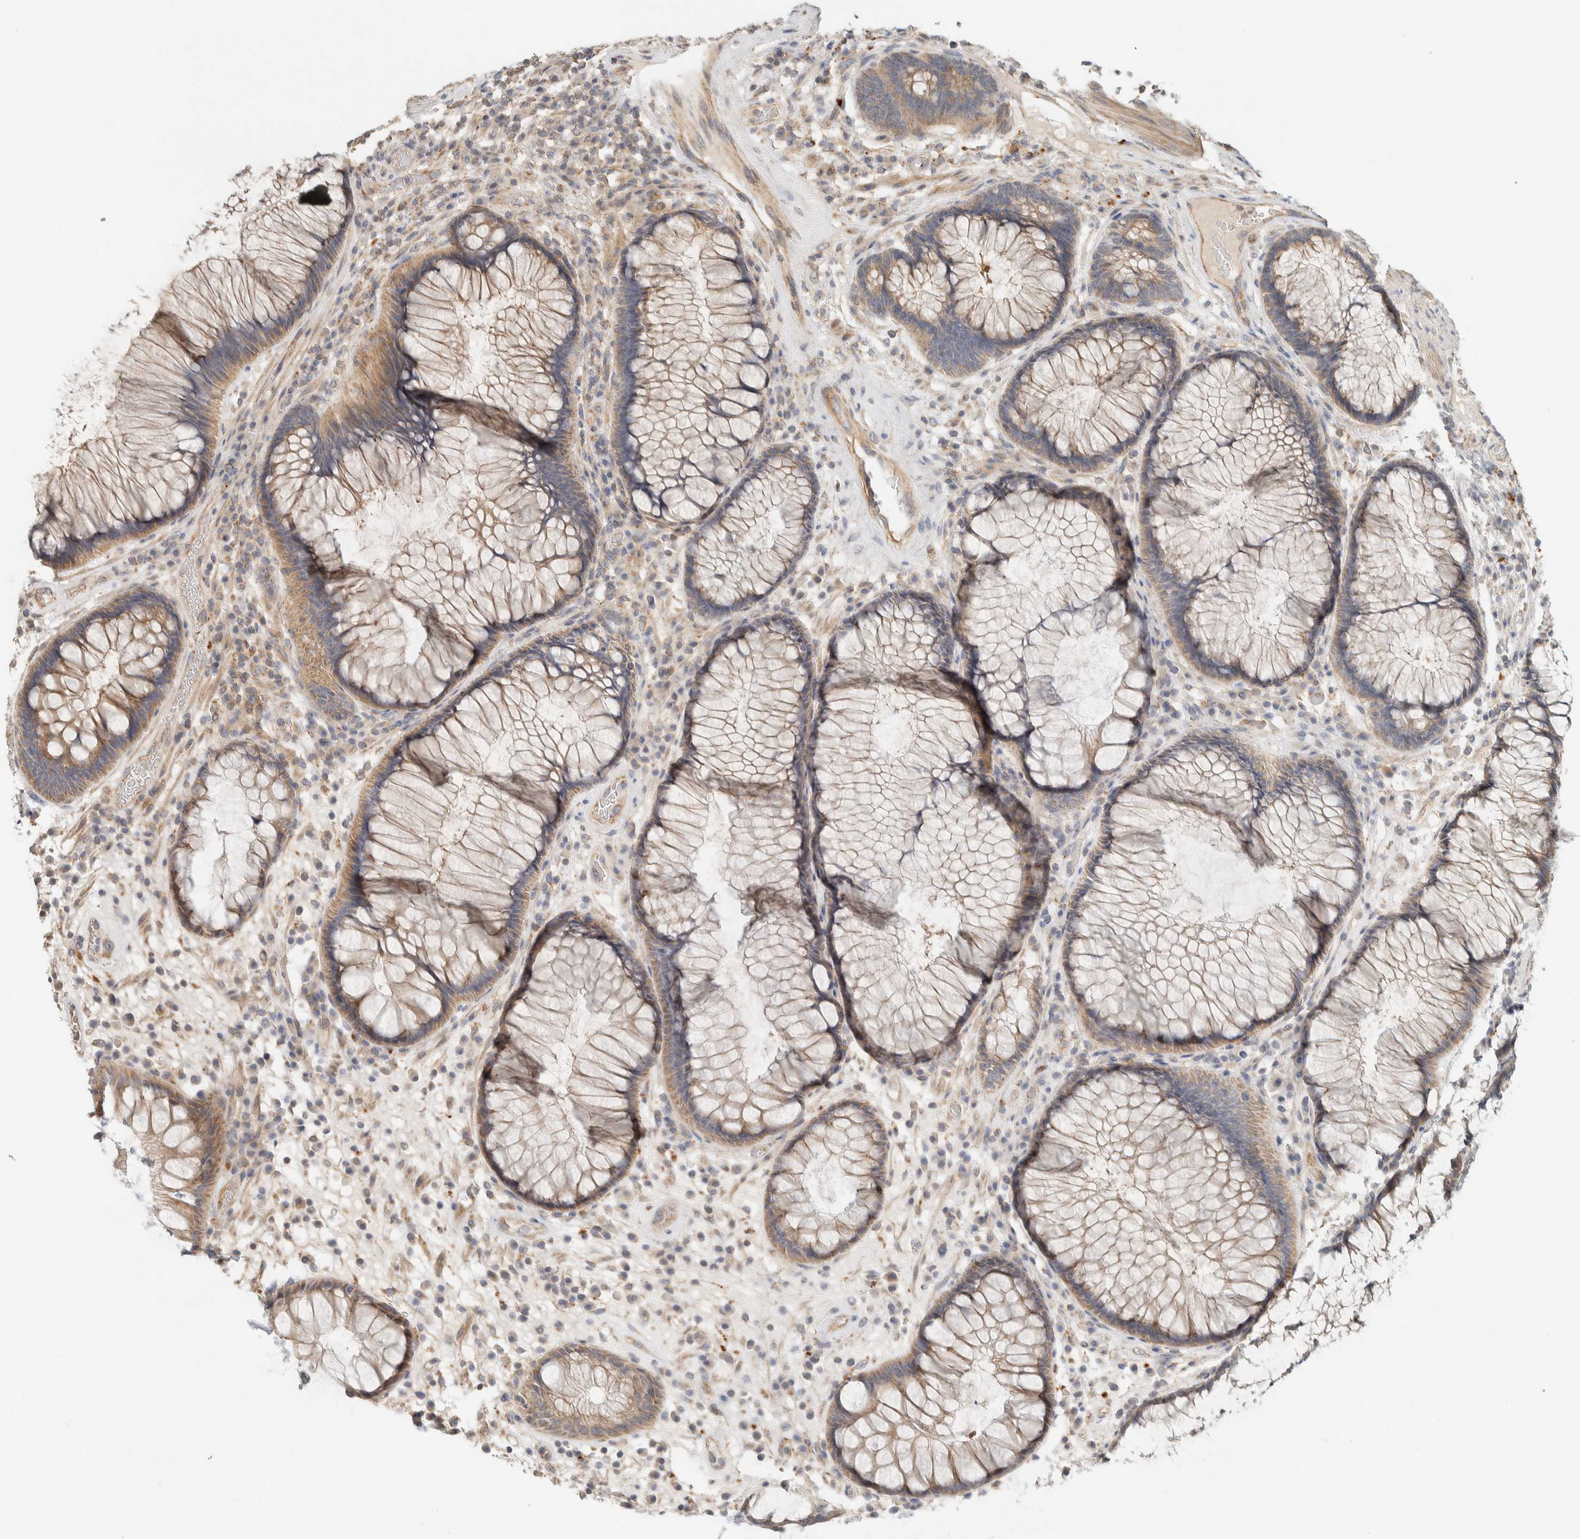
{"staining": {"intensity": "weak", "quantity": ">75%", "location": "cytoplasmic/membranous"}, "tissue": "rectum", "cell_type": "Glandular cells", "image_type": "normal", "snomed": [{"axis": "morphology", "description": "Normal tissue, NOS"}, {"axis": "topography", "description": "Rectum"}], "caption": "An image of human rectum stained for a protein demonstrates weak cytoplasmic/membranous brown staining in glandular cells. Immunohistochemistry (ihc) stains the protein in brown and the nuclei are stained blue.", "gene": "PDE7B", "patient": {"sex": "male", "age": 51}}